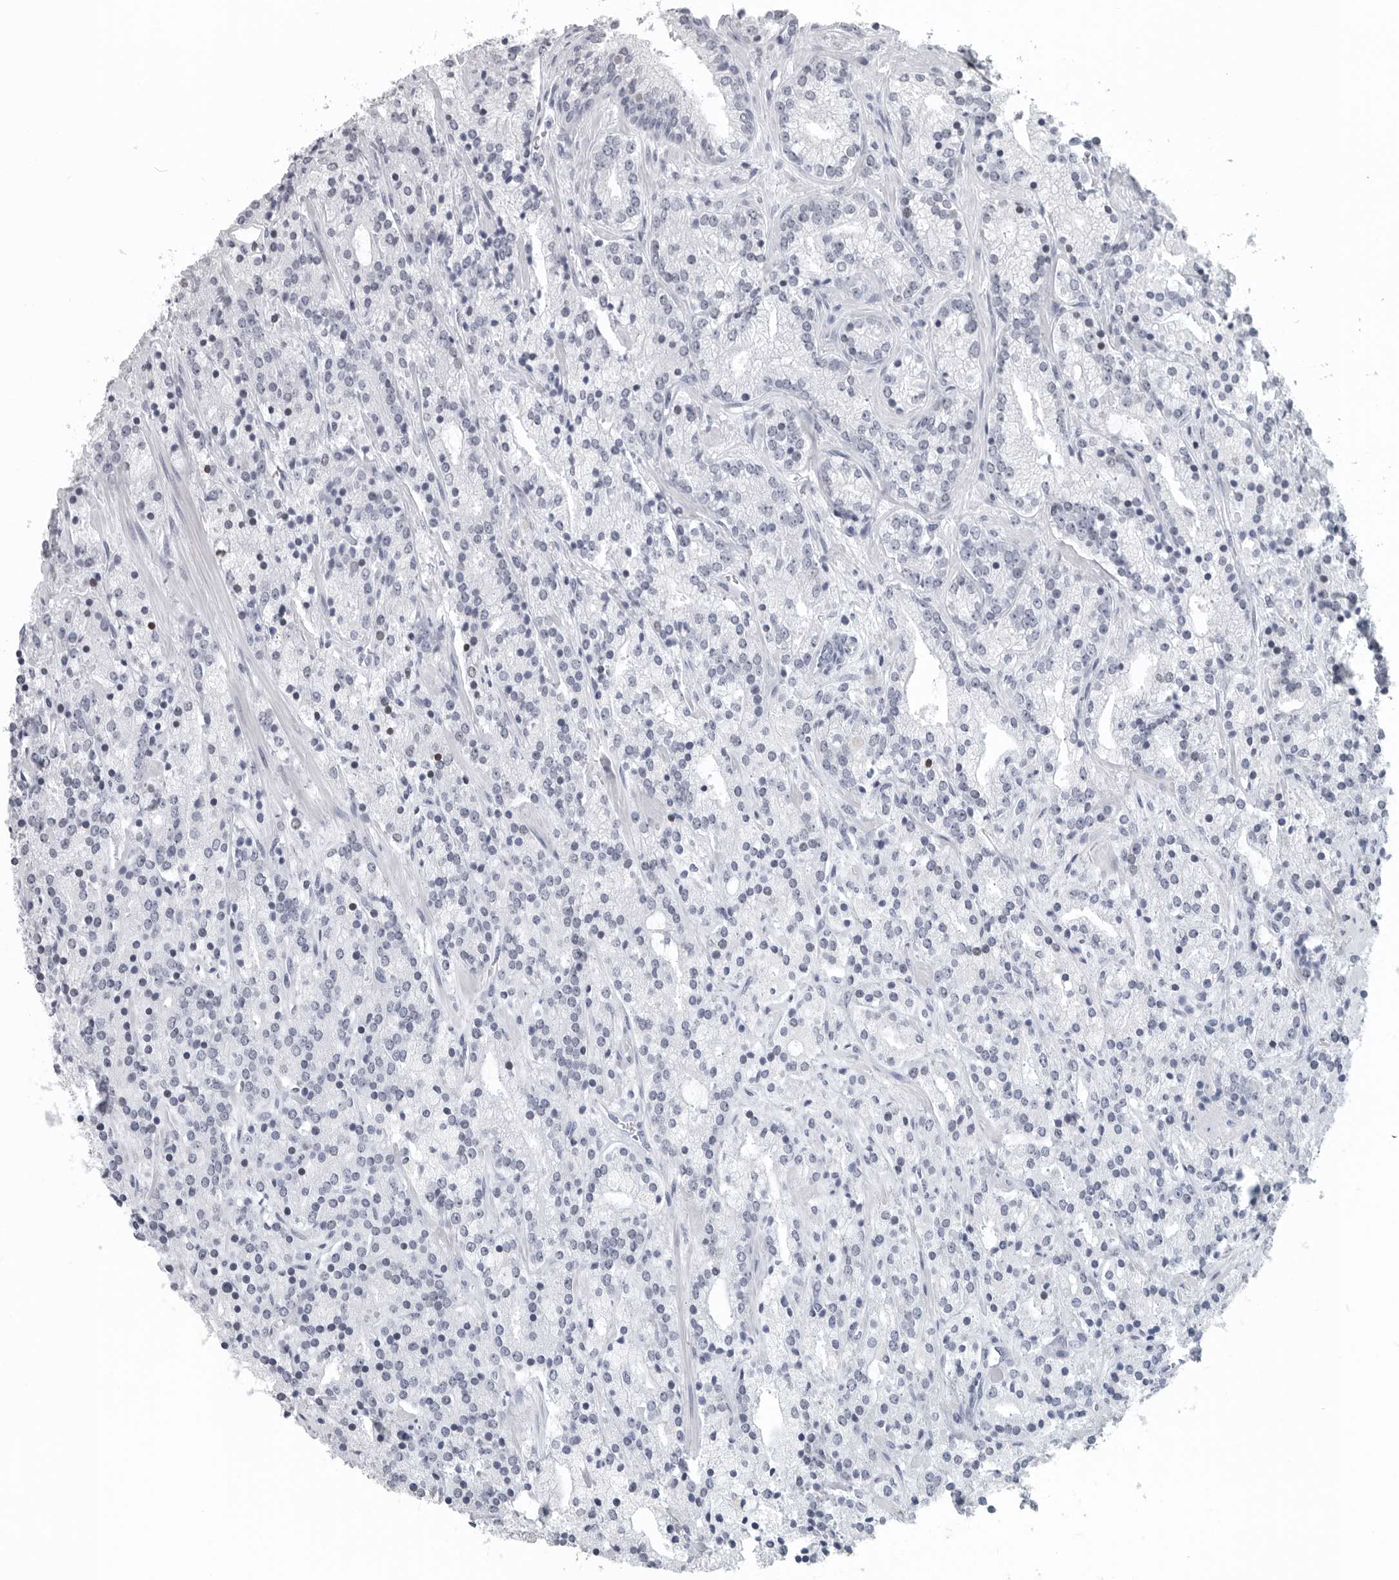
{"staining": {"intensity": "moderate", "quantity": "<25%", "location": "nuclear"}, "tissue": "prostate cancer", "cell_type": "Tumor cells", "image_type": "cancer", "snomed": [{"axis": "morphology", "description": "Adenocarcinoma, High grade"}, {"axis": "topography", "description": "Prostate"}], "caption": "Immunohistochemistry of prostate cancer (adenocarcinoma (high-grade)) shows low levels of moderate nuclear positivity in approximately <25% of tumor cells.", "gene": "SATB2", "patient": {"sex": "male", "age": 71}}